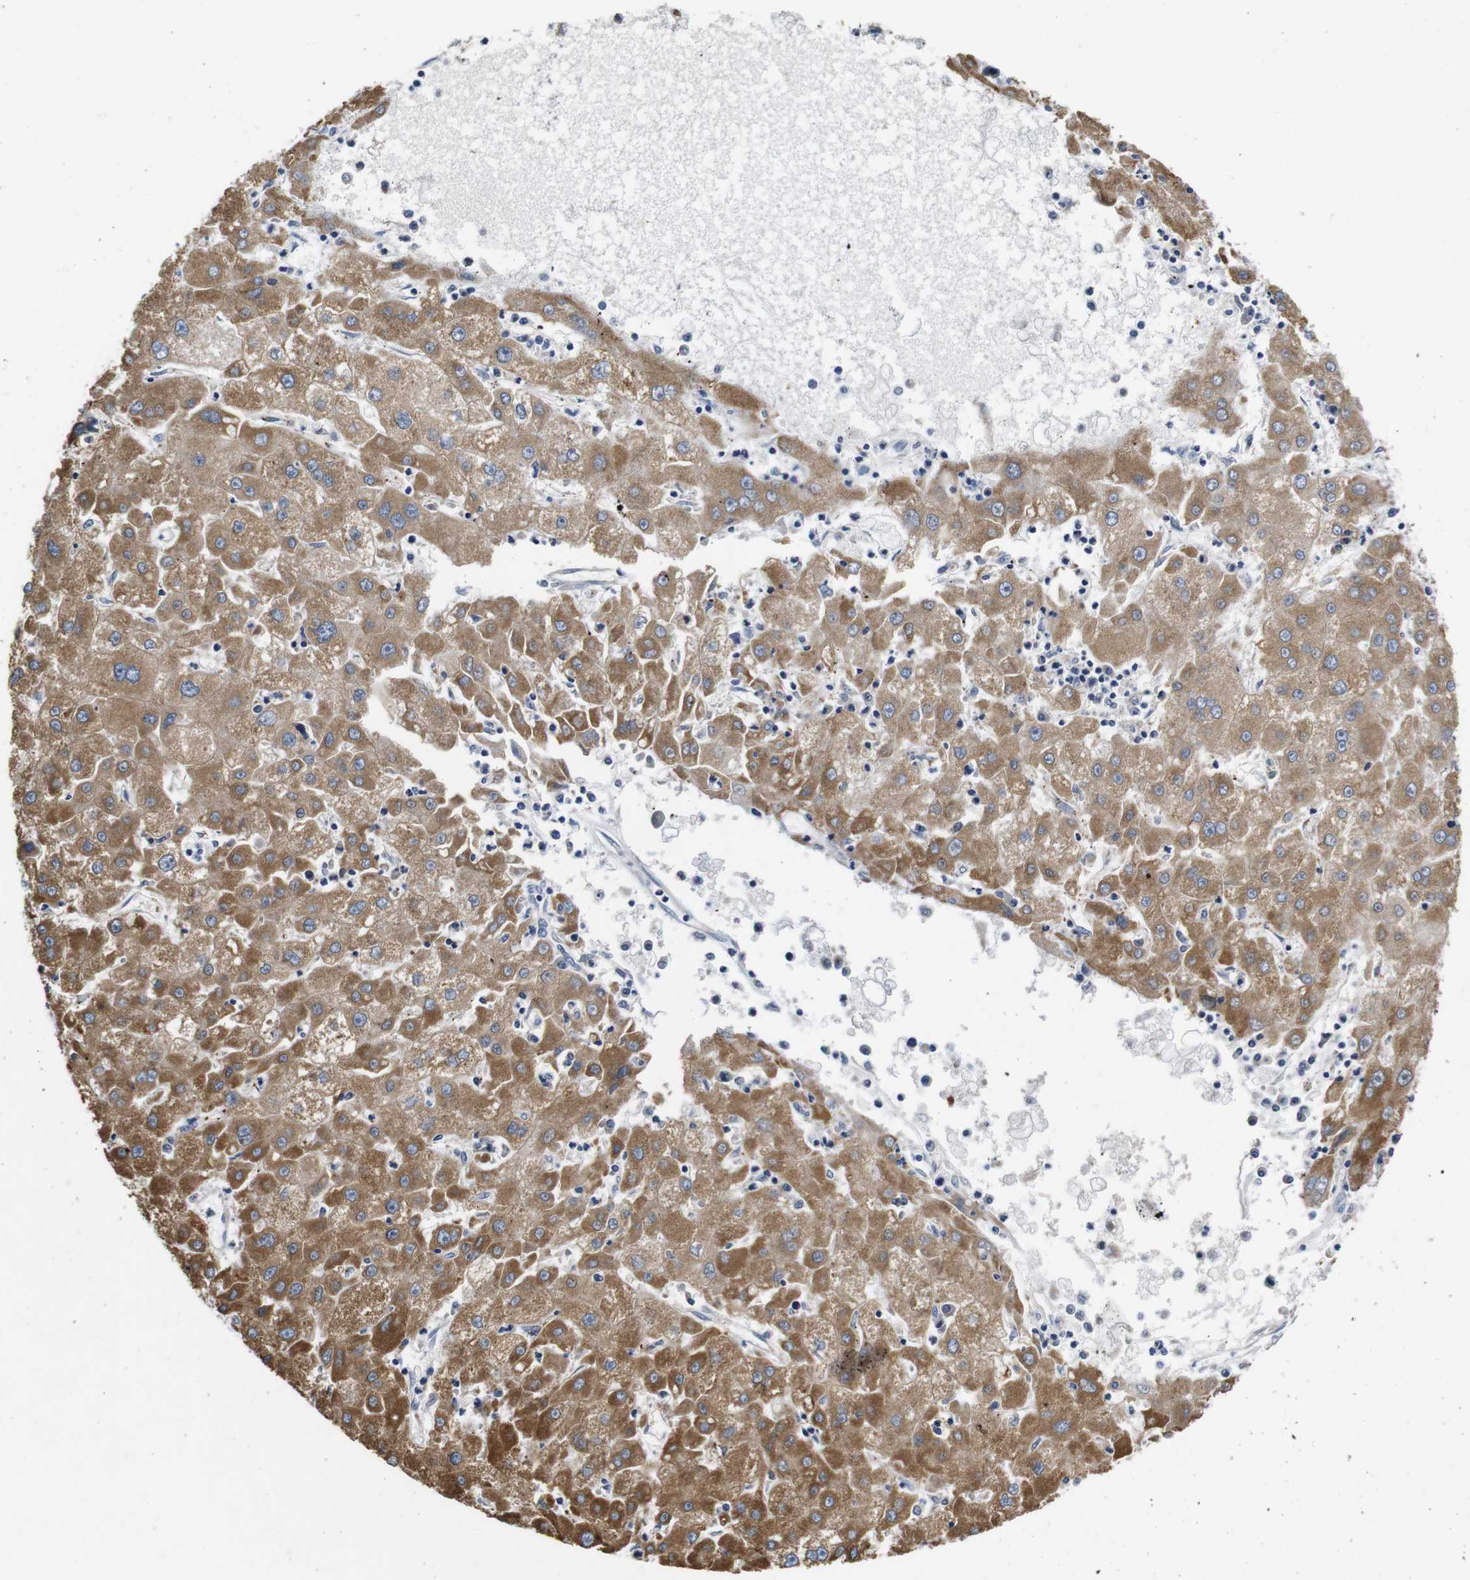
{"staining": {"intensity": "moderate", "quantity": ">75%", "location": "cytoplasmic/membranous"}, "tissue": "liver cancer", "cell_type": "Tumor cells", "image_type": "cancer", "snomed": [{"axis": "morphology", "description": "Carcinoma, Hepatocellular, NOS"}, {"axis": "topography", "description": "Liver"}], "caption": "Liver cancer (hepatocellular carcinoma) stained for a protein (brown) displays moderate cytoplasmic/membranous positive expression in about >75% of tumor cells.", "gene": "MARCHF7", "patient": {"sex": "male", "age": 72}}